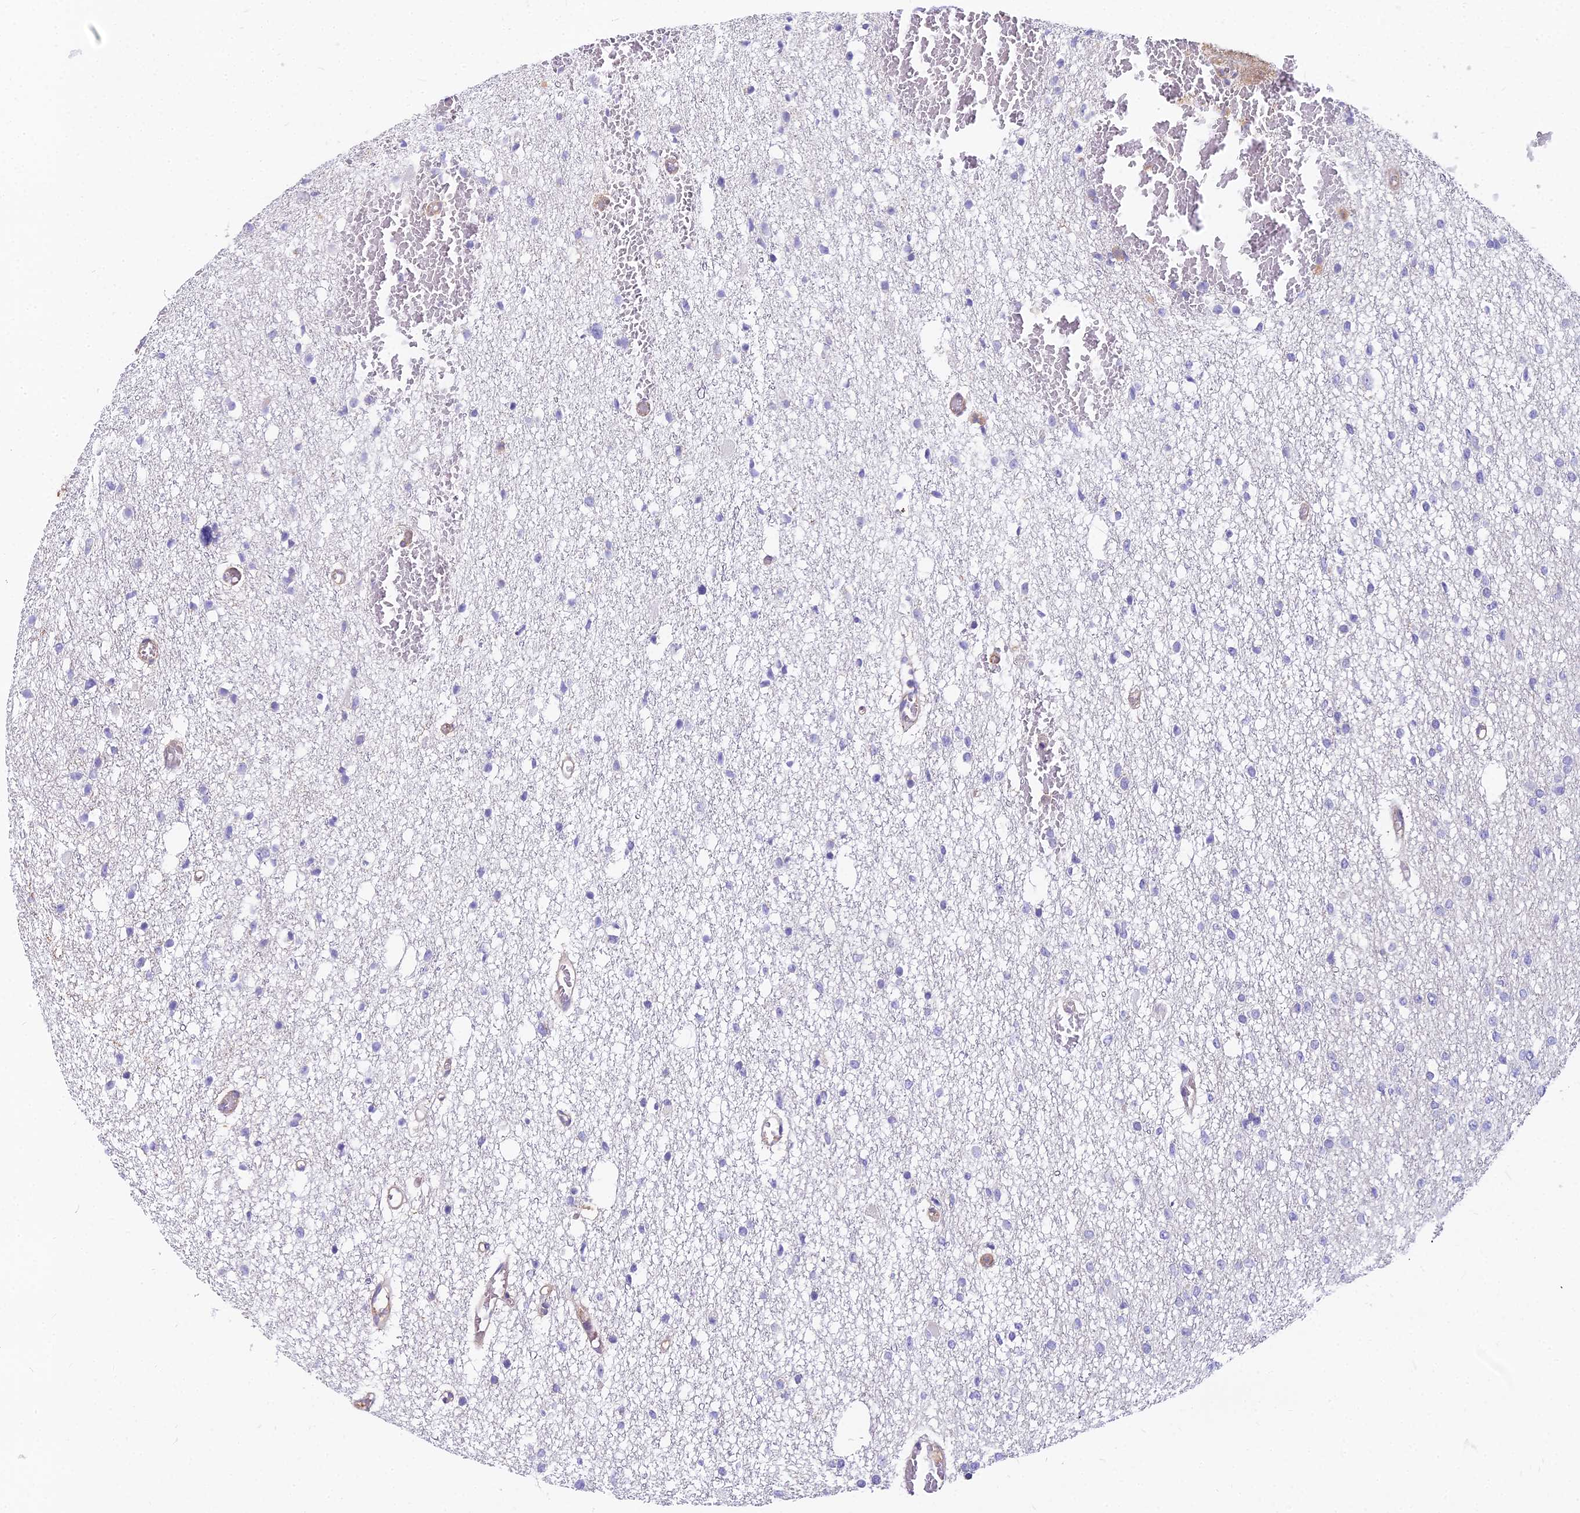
{"staining": {"intensity": "negative", "quantity": "none", "location": "none"}, "tissue": "glioma", "cell_type": "Tumor cells", "image_type": "cancer", "snomed": [{"axis": "morphology", "description": "Glioma, malignant, Low grade"}, {"axis": "topography", "description": "Brain"}], "caption": "Tumor cells show no significant protein positivity in low-grade glioma (malignant). Nuclei are stained in blue.", "gene": "HLA-DOA", "patient": {"sex": "female", "age": 22}}